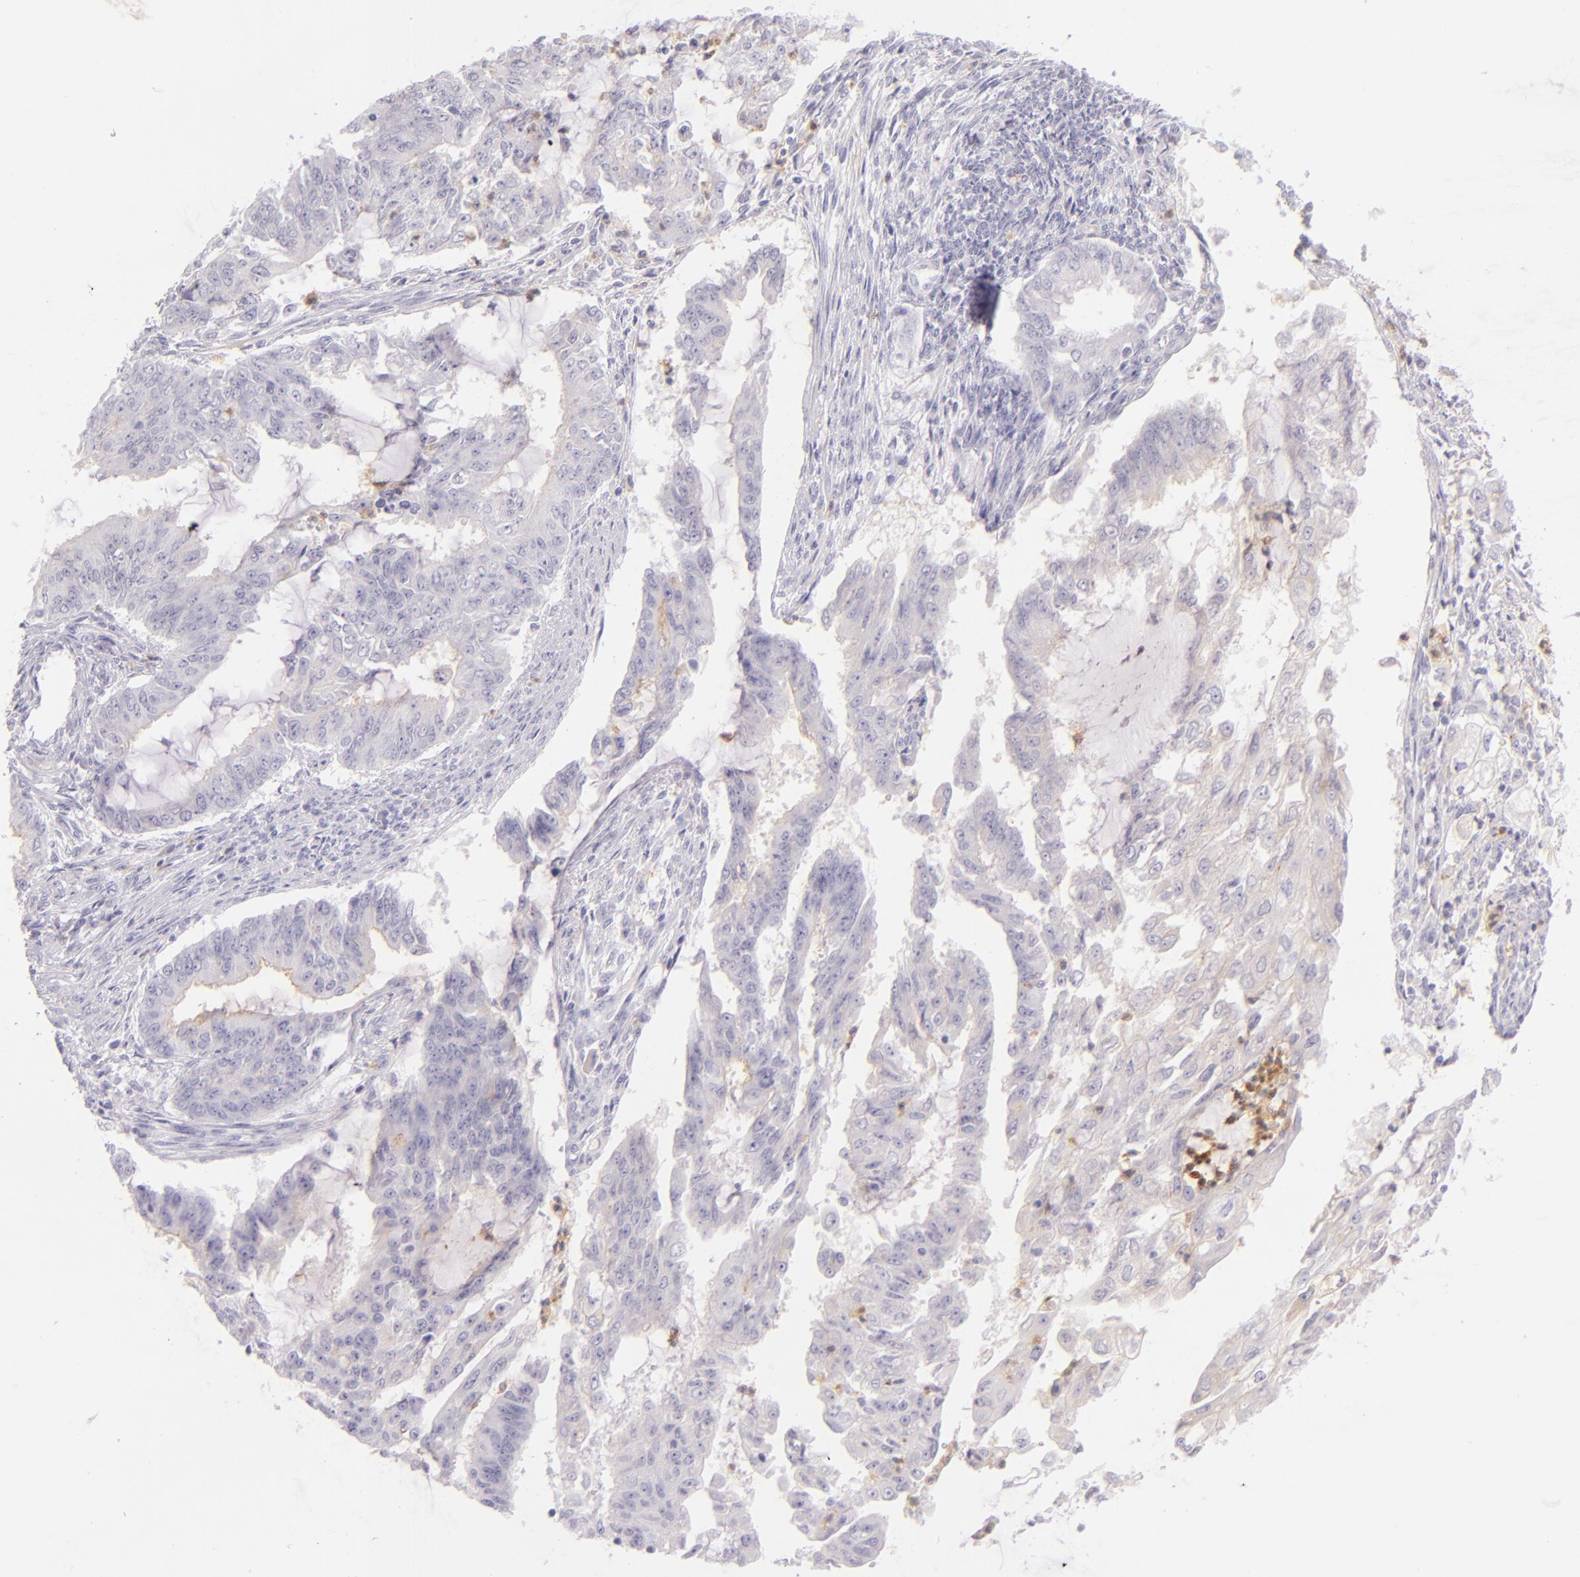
{"staining": {"intensity": "negative", "quantity": "none", "location": "none"}, "tissue": "endometrial cancer", "cell_type": "Tumor cells", "image_type": "cancer", "snomed": [{"axis": "morphology", "description": "Adenocarcinoma, NOS"}, {"axis": "topography", "description": "Endometrium"}], "caption": "Immunohistochemistry (IHC) photomicrograph of neoplastic tissue: endometrial cancer stained with DAB (3,3'-diaminobenzidine) displays no significant protein positivity in tumor cells.", "gene": "CEACAM1", "patient": {"sex": "female", "age": 75}}